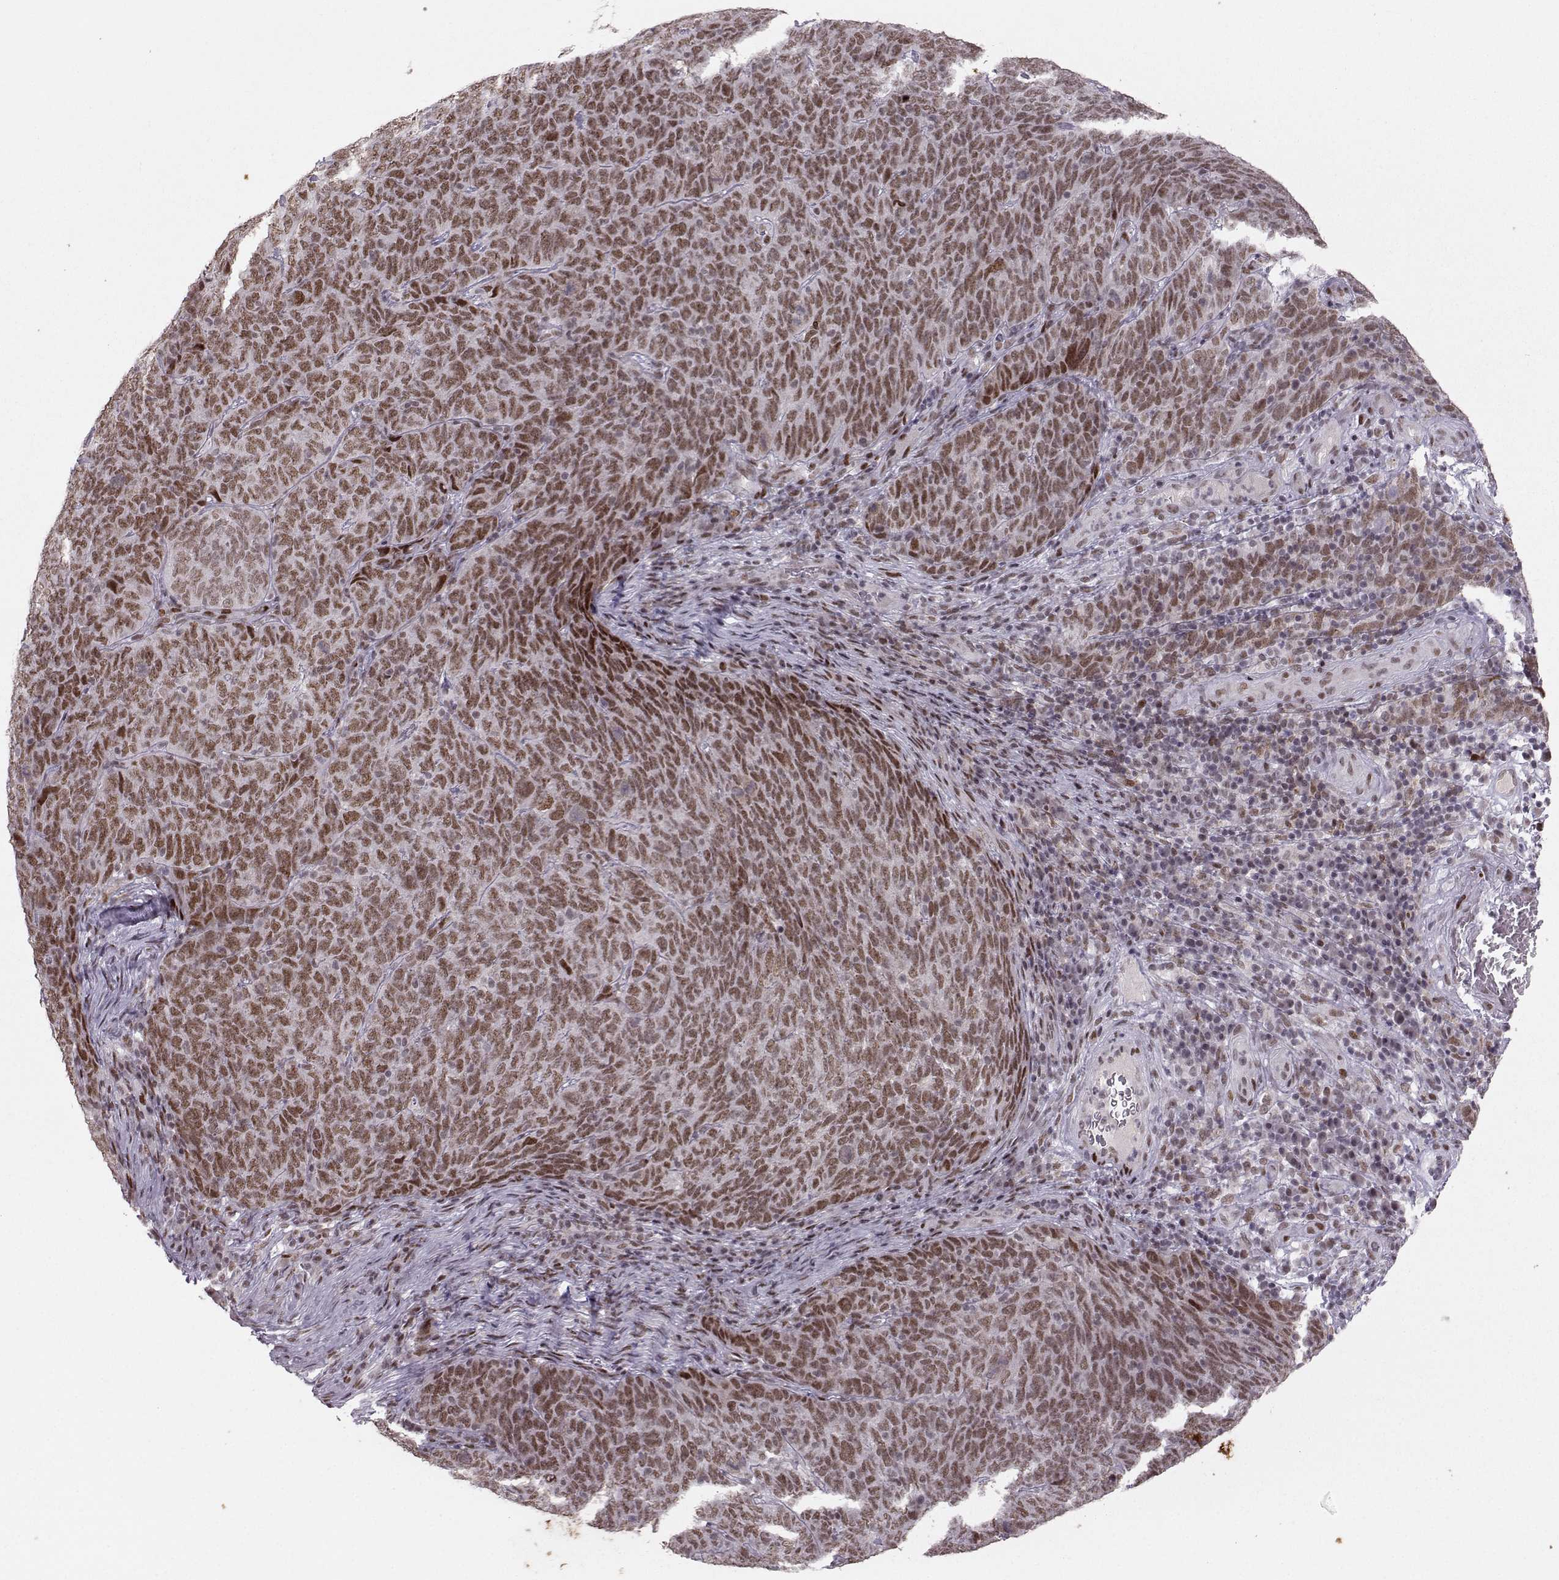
{"staining": {"intensity": "moderate", "quantity": "25%-75%", "location": "nuclear"}, "tissue": "skin cancer", "cell_type": "Tumor cells", "image_type": "cancer", "snomed": [{"axis": "morphology", "description": "Squamous cell carcinoma, NOS"}, {"axis": "topography", "description": "Skin"}, {"axis": "topography", "description": "Anal"}], "caption": "Brown immunohistochemical staining in human skin cancer exhibits moderate nuclear positivity in approximately 25%-75% of tumor cells.", "gene": "SNAPC2", "patient": {"sex": "female", "age": 51}}